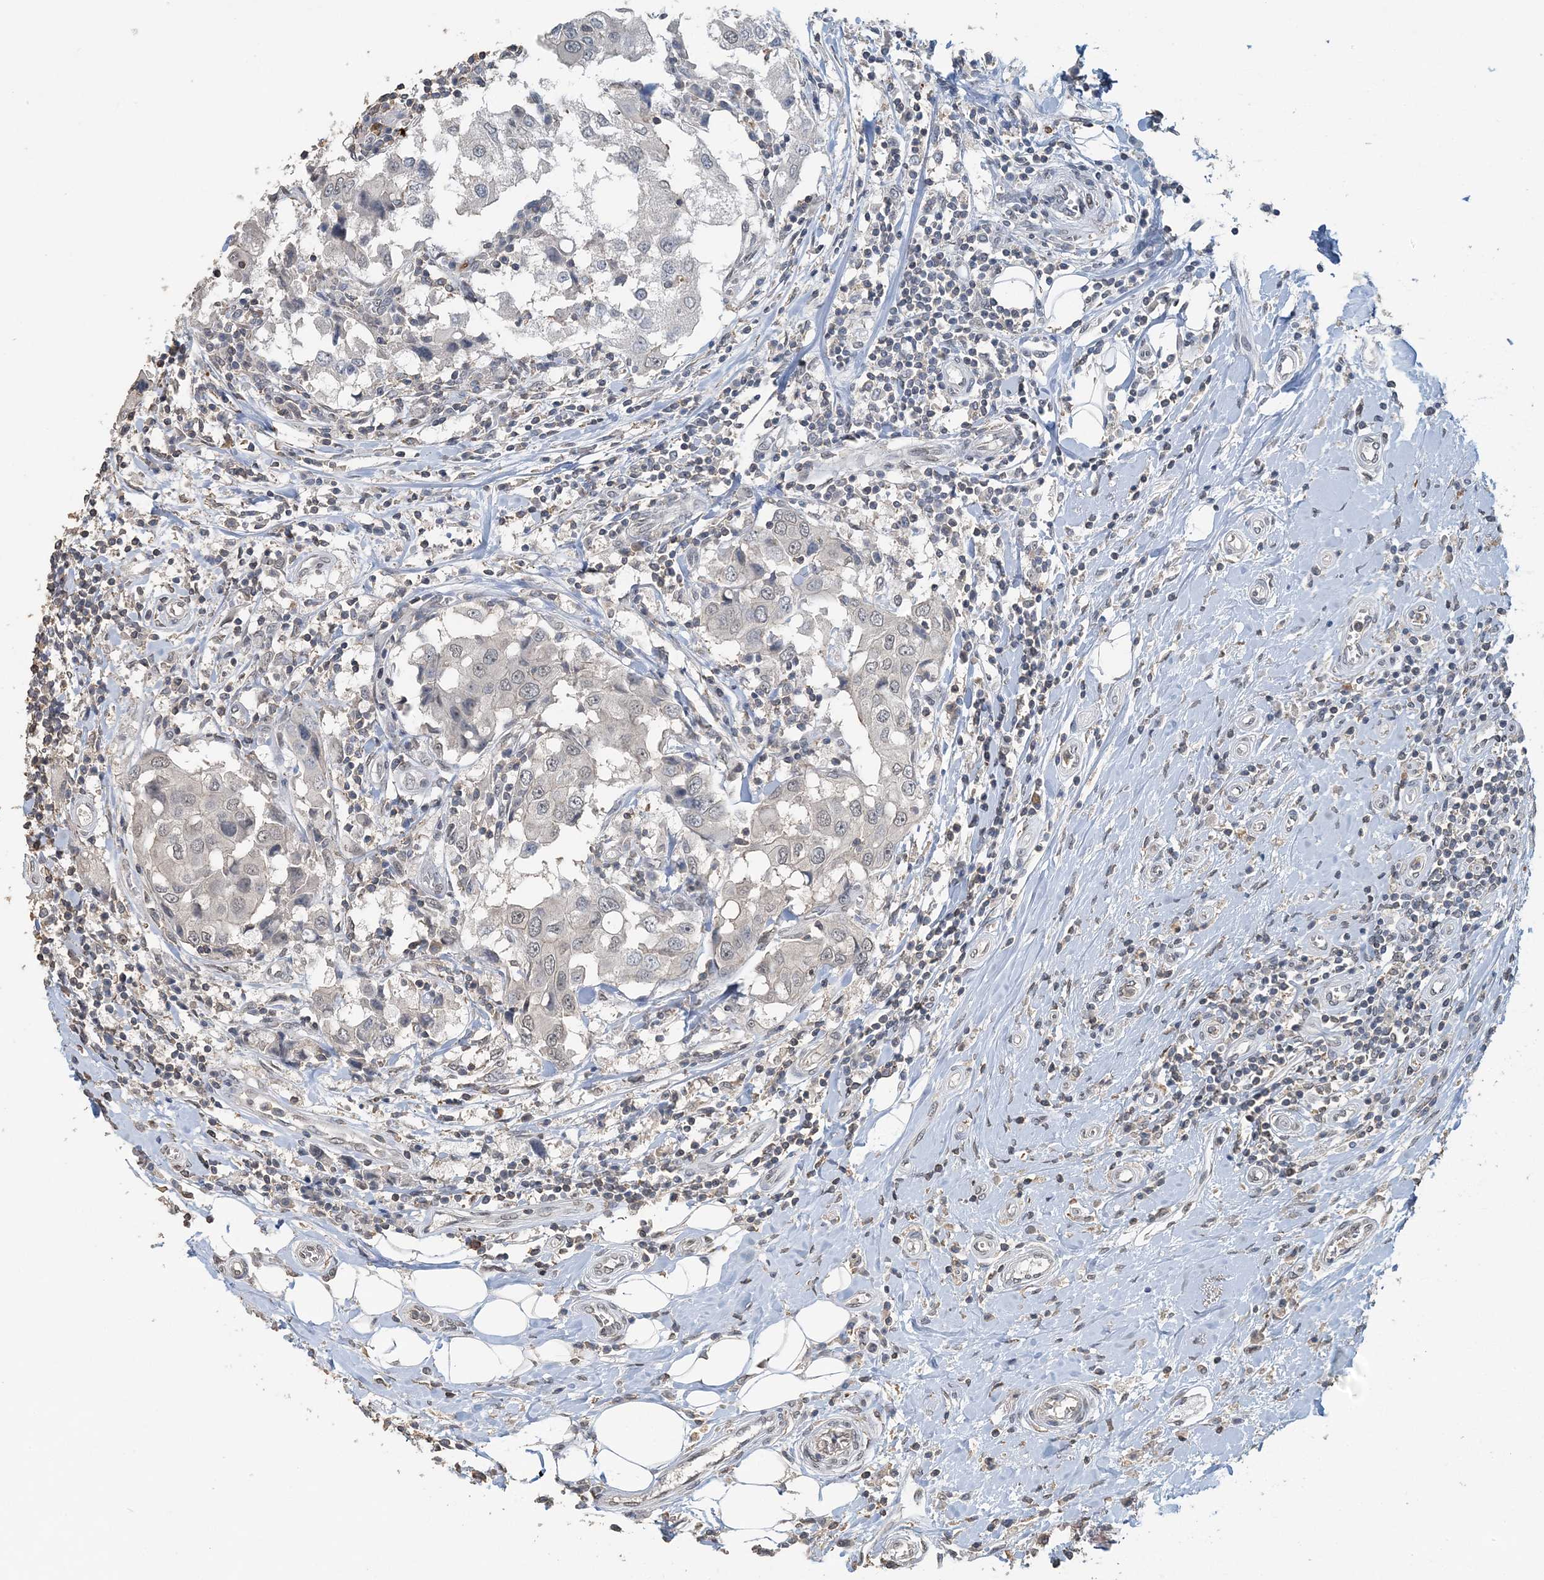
{"staining": {"intensity": "negative", "quantity": "none", "location": "none"}, "tissue": "breast cancer", "cell_type": "Tumor cells", "image_type": "cancer", "snomed": [{"axis": "morphology", "description": "Duct carcinoma"}, {"axis": "topography", "description": "Breast"}], "caption": "The immunohistochemistry (IHC) micrograph has no significant expression in tumor cells of breast cancer (intraductal carcinoma) tissue.", "gene": "FAM110A", "patient": {"sex": "female", "age": 27}}